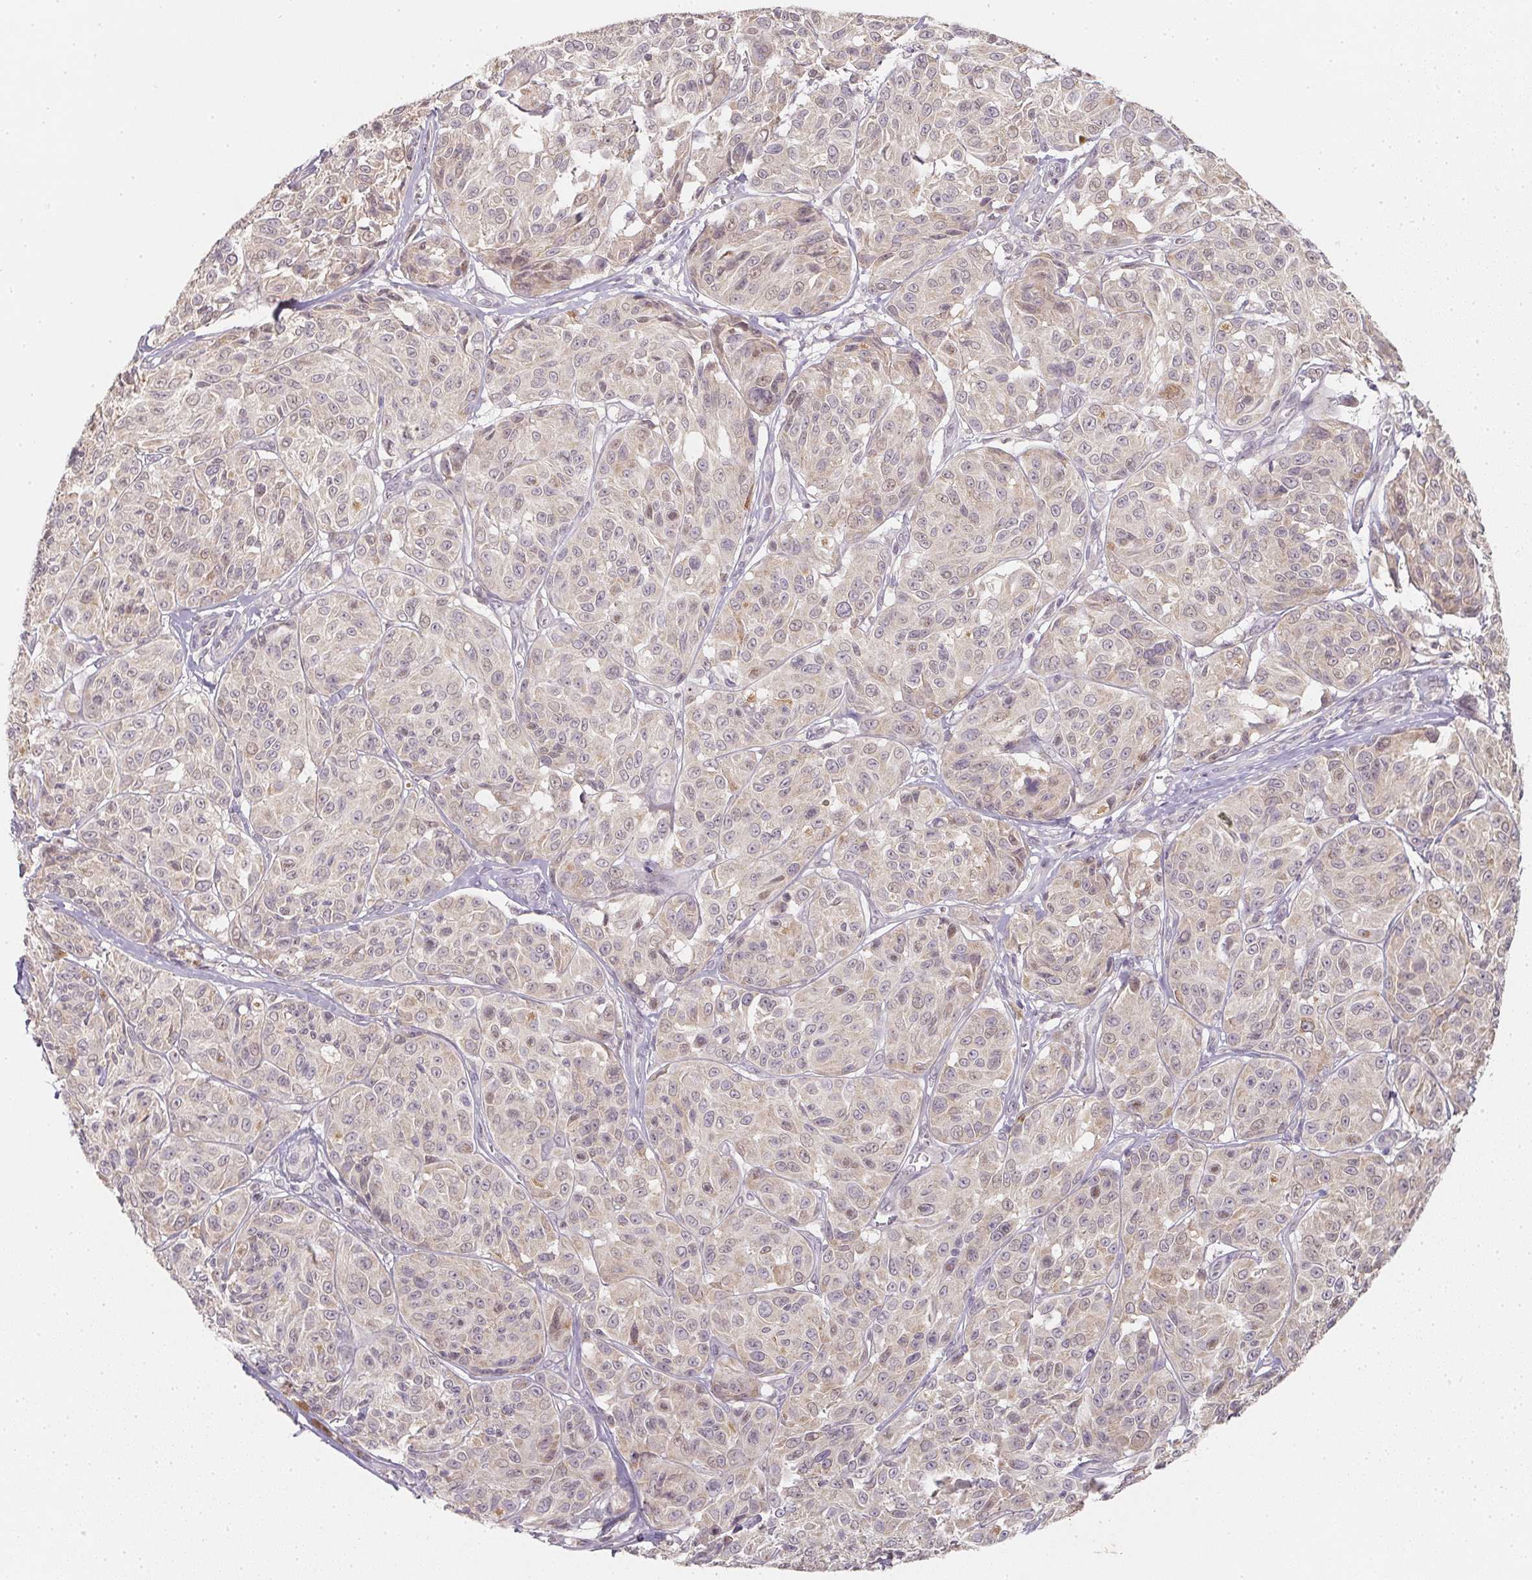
{"staining": {"intensity": "weak", "quantity": "<25%", "location": "cytoplasmic/membranous,nuclear"}, "tissue": "melanoma", "cell_type": "Tumor cells", "image_type": "cancer", "snomed": [{"axis": "morphology", "description": "Malignant melanoma, NOS"}, {"axis": "topography", "description": "Skin"}], "caption": "IHC histopathology image of neoplastic tissue: melanoma stained with DAB shows no significant protein staining in tumor cells.", "gene": "SOAT1", "patient": {"sex": "male", "age": 91}}